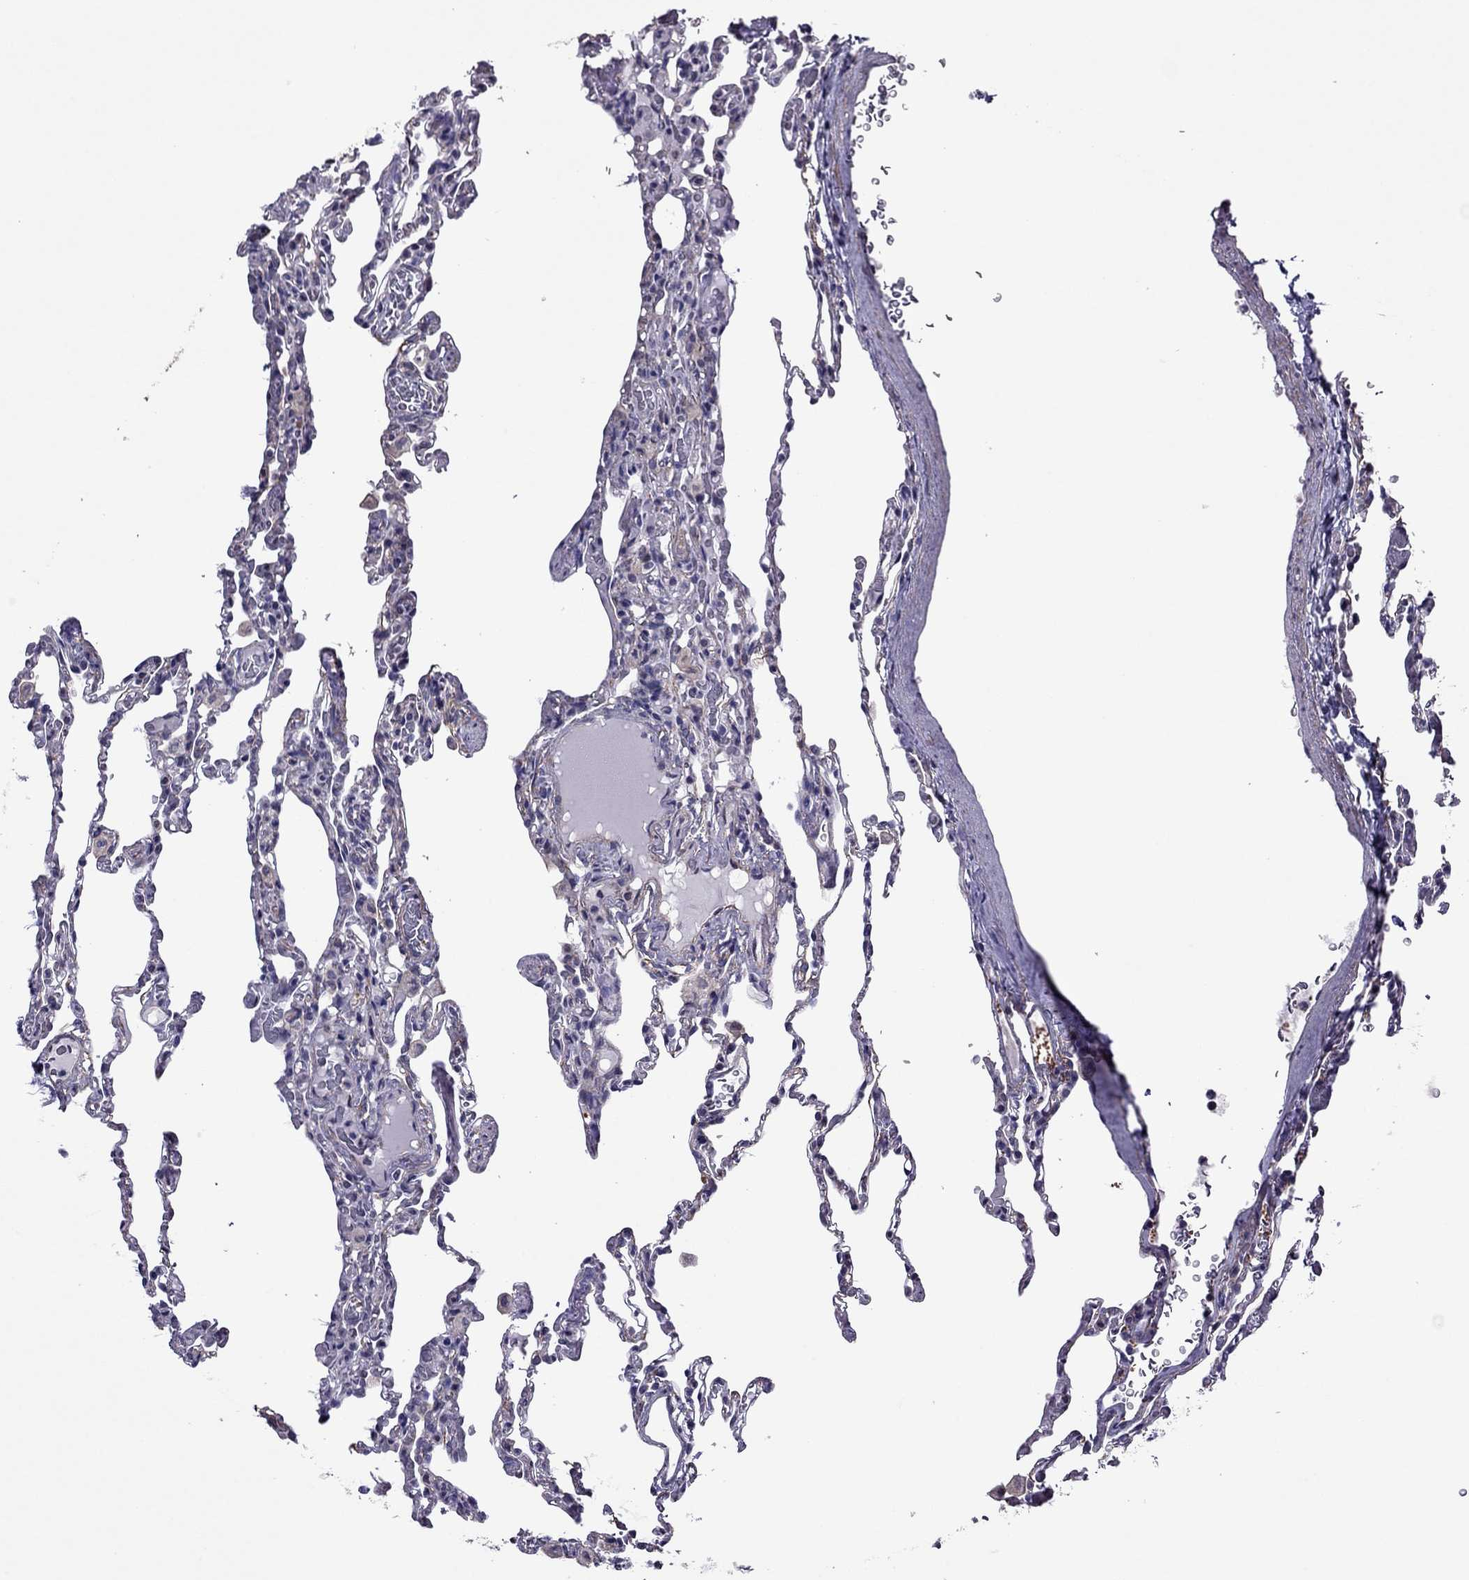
{"staining": {"intensity": "negative", "quantity": "none", "location": "none"}, "tissue": "lung", "cell_type": "Alveolar cells", "image_type": "normal", "snomed": [{"axis": "morphology", "description": "Normal tissue, NOS"}, {"axis": "topography", "description": "Lung"}], "caption": "There is no significant staining in alveolar cells of lung. (Brightfield microscopy of DAB immunohistochemistry (IHC) at high magnification).", "gene": "SLC16A8", "patient": {"sex": "female", "age": 43}}